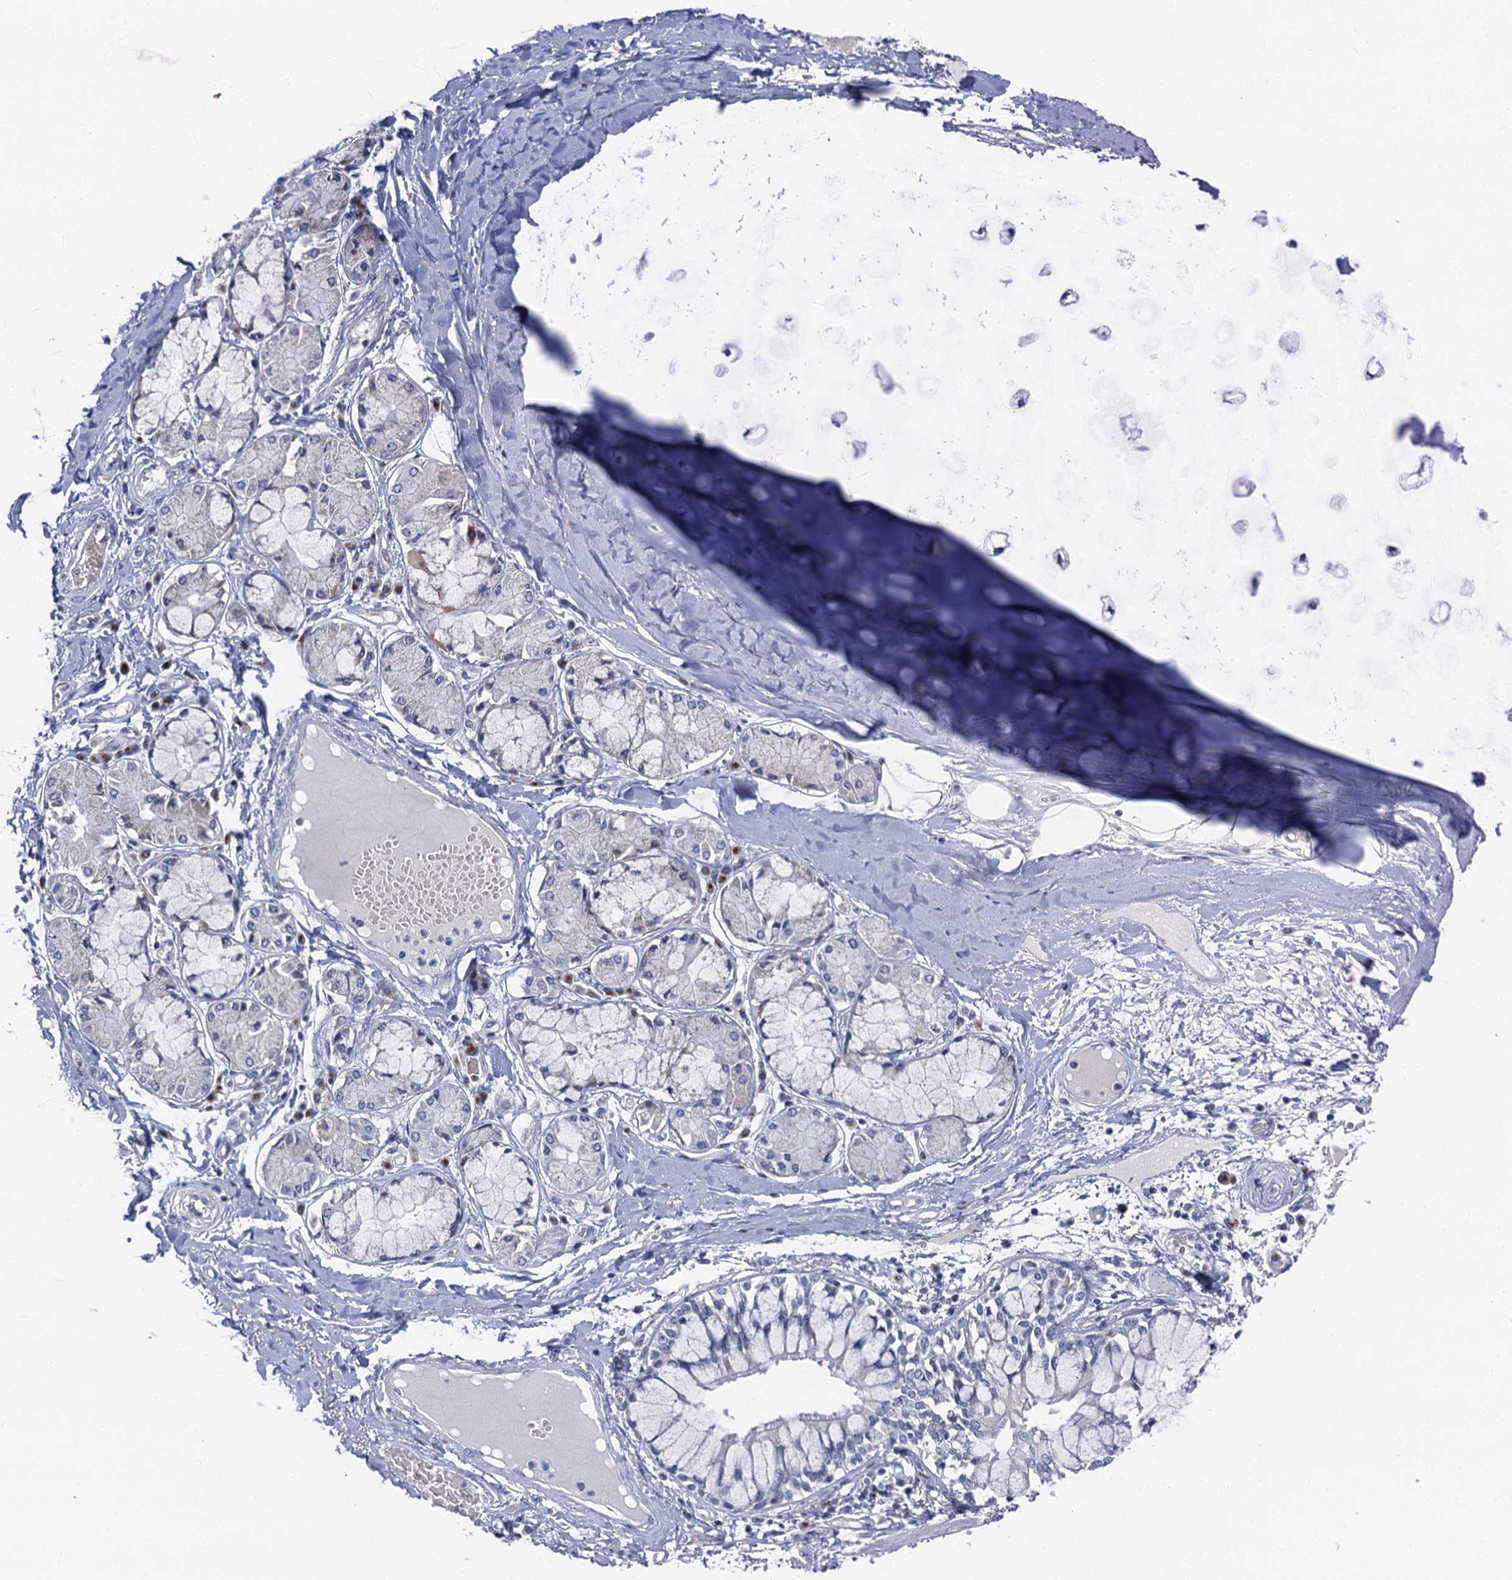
{"staining": {"intensity": "negative", "quantity": "none", "location": "none"}, "tissue": "adipose tissue", "cell_type": "Adipocytes", "image_type": "normal", "snomed": [{"axis": "morphology", "description": "Normal tissue, NOS"}, {"axis": "topography", "description": "Cartilage tissue"}, {"axis": "topography", "description": "Bronchus"}, {"axis": "topography", "description": "Lung"}, {"axis": "topography", "description": "Peripheral nerve tissue"}], "caption": "Immunohistochemical staining of unremarkable adipose tissue reveals no significant staining in adipocytes. The staining is performed using DAB (3,3'-diaminobenzidine) brown chromogen with nuclei counter-stained in using hematoxylin.", "gene": "LYPD3", "patient": {"sex": "female", "age": 49}}